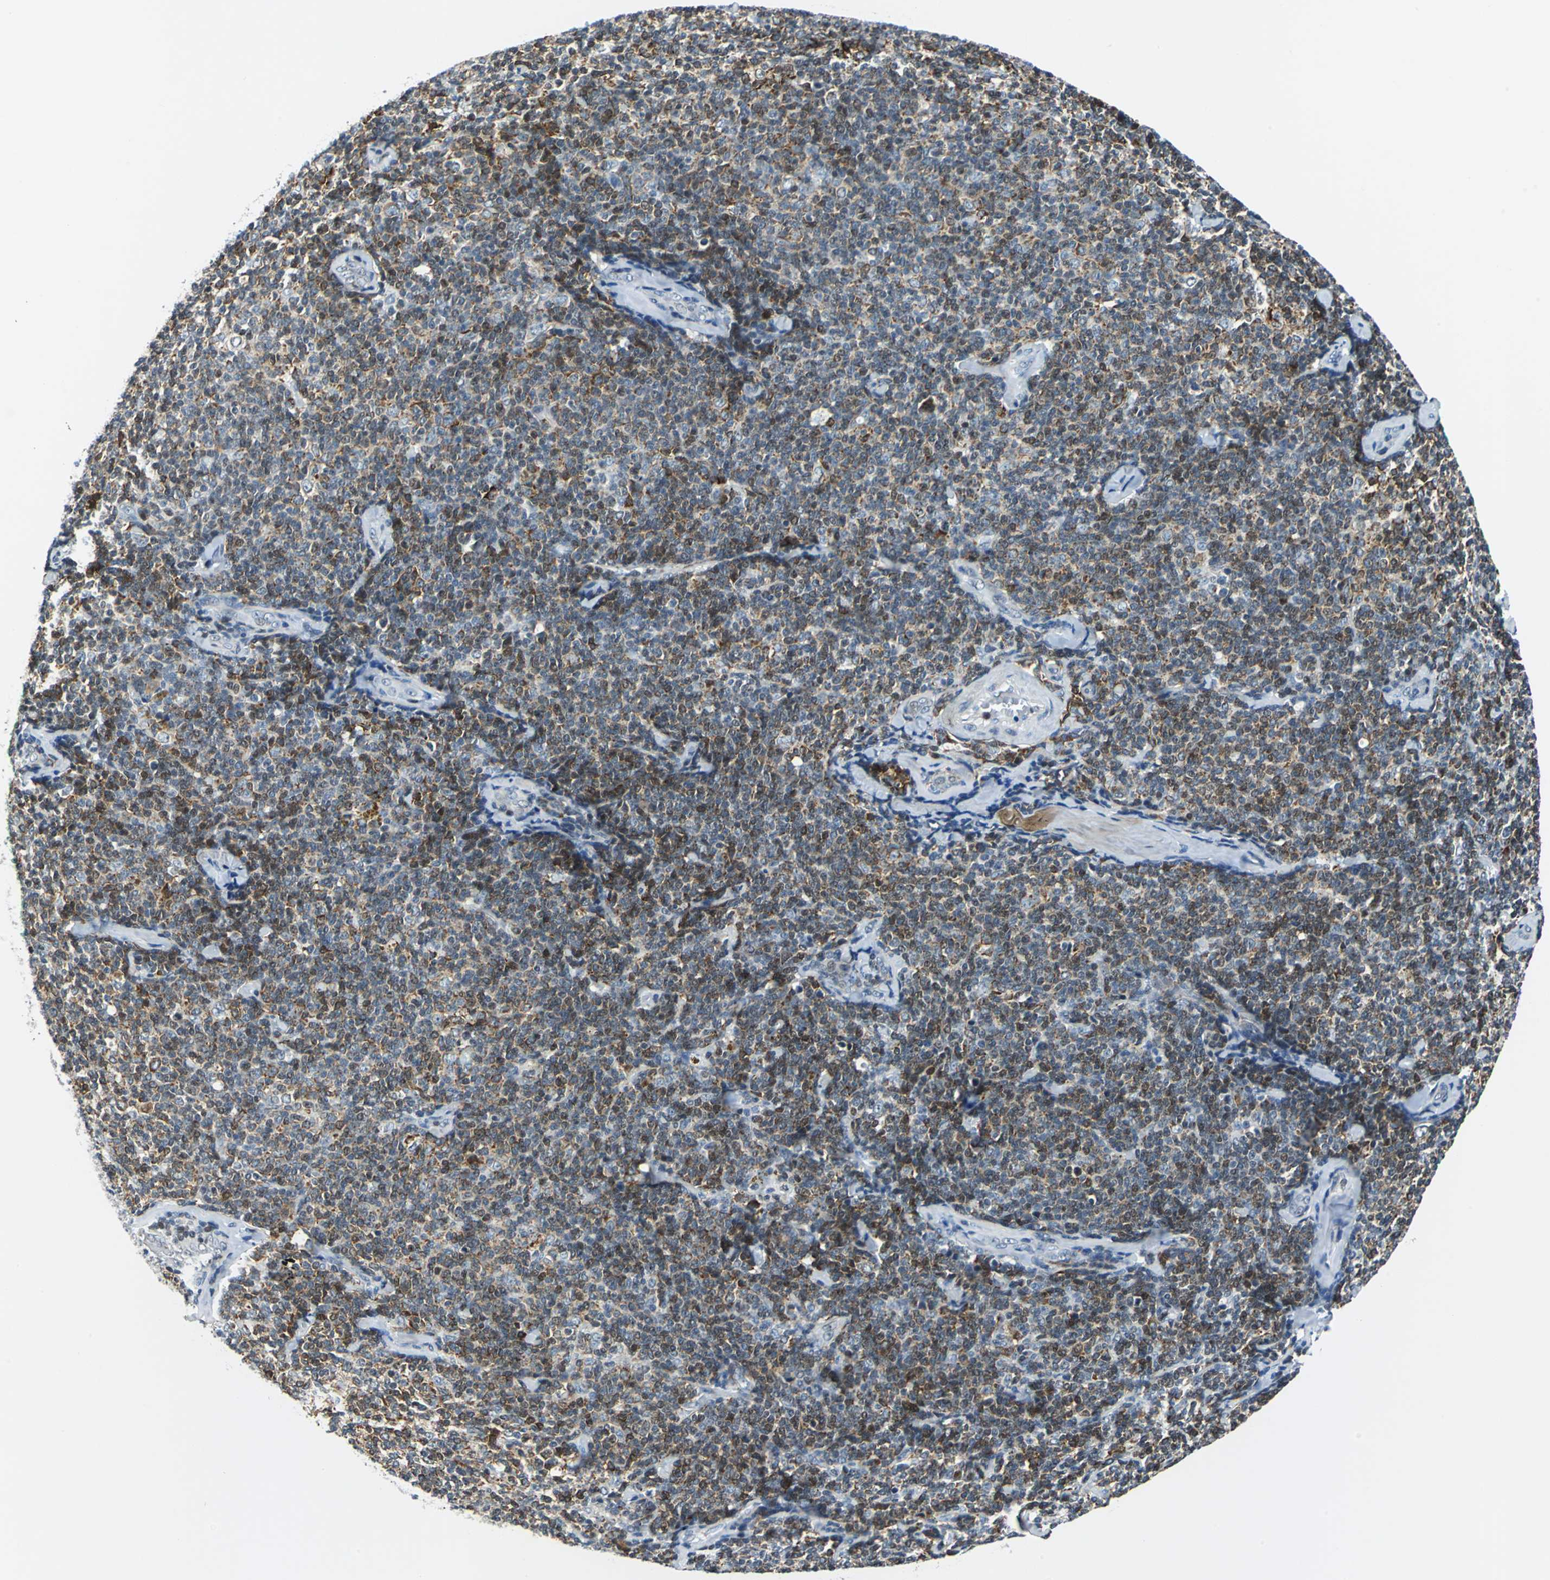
{"staining": {"intensity": "strong", "quantity": "25%-75%", "location": "cytoplasmic/membranous,nuclear"}, "tissue": "lymphoma", "cell_type": "Tumor cells", "image_type": "cancer", "snomed": [{"axis": "morphology", "description": "Malignant lymphoma, non-Hodgkin's type, Low grade"}, {"axis": "topography", "description": "Lymph node"}], "caption": "About 25%-75% of tumor cells in low-grade malignant lymphoma, non-Hodgkin's type demonstrate strong cytoplasmic/membranous and nuclear protein staining as visualized by brown immunohistochemical staining.", "gene": "HCFC2", "patient": {"sex": "female", "age": 56}}